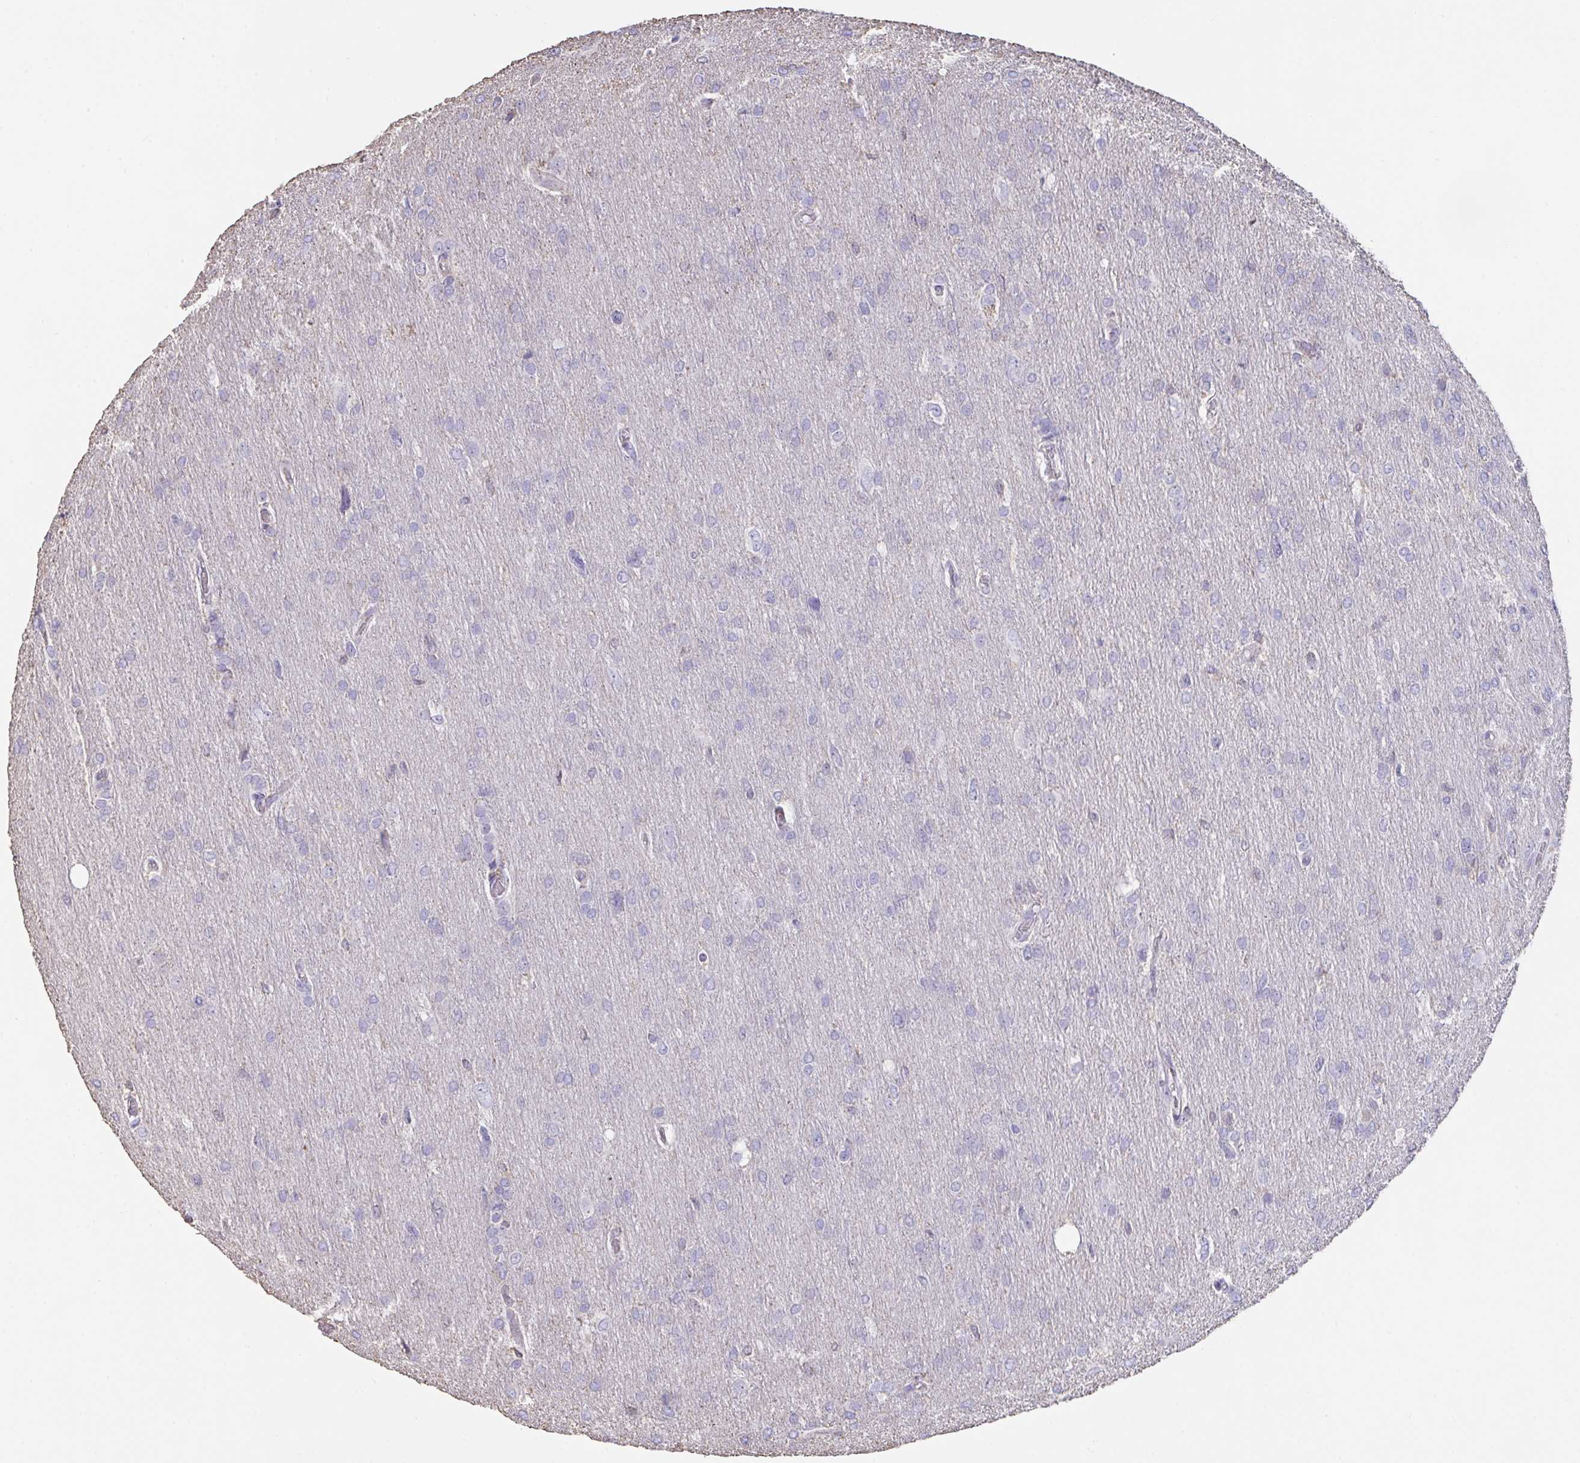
{"staining": {"intensity": "negative", "quantity": "none", "location": "none"}, "tissue": "glioma", "cell_type": "Tumor cells", "image_type": "cancer", "snomed": [{"axis": "morphology", "description": "Glioma, malignant, High grade"}, {"axis": "topography", "description": "Brain"}], "caption": "Tumor cells are negative for brown protein staining in malignant high-grade glioma.", "gene": "IL23R", "patient": {"sex": "male", "age": 53}}